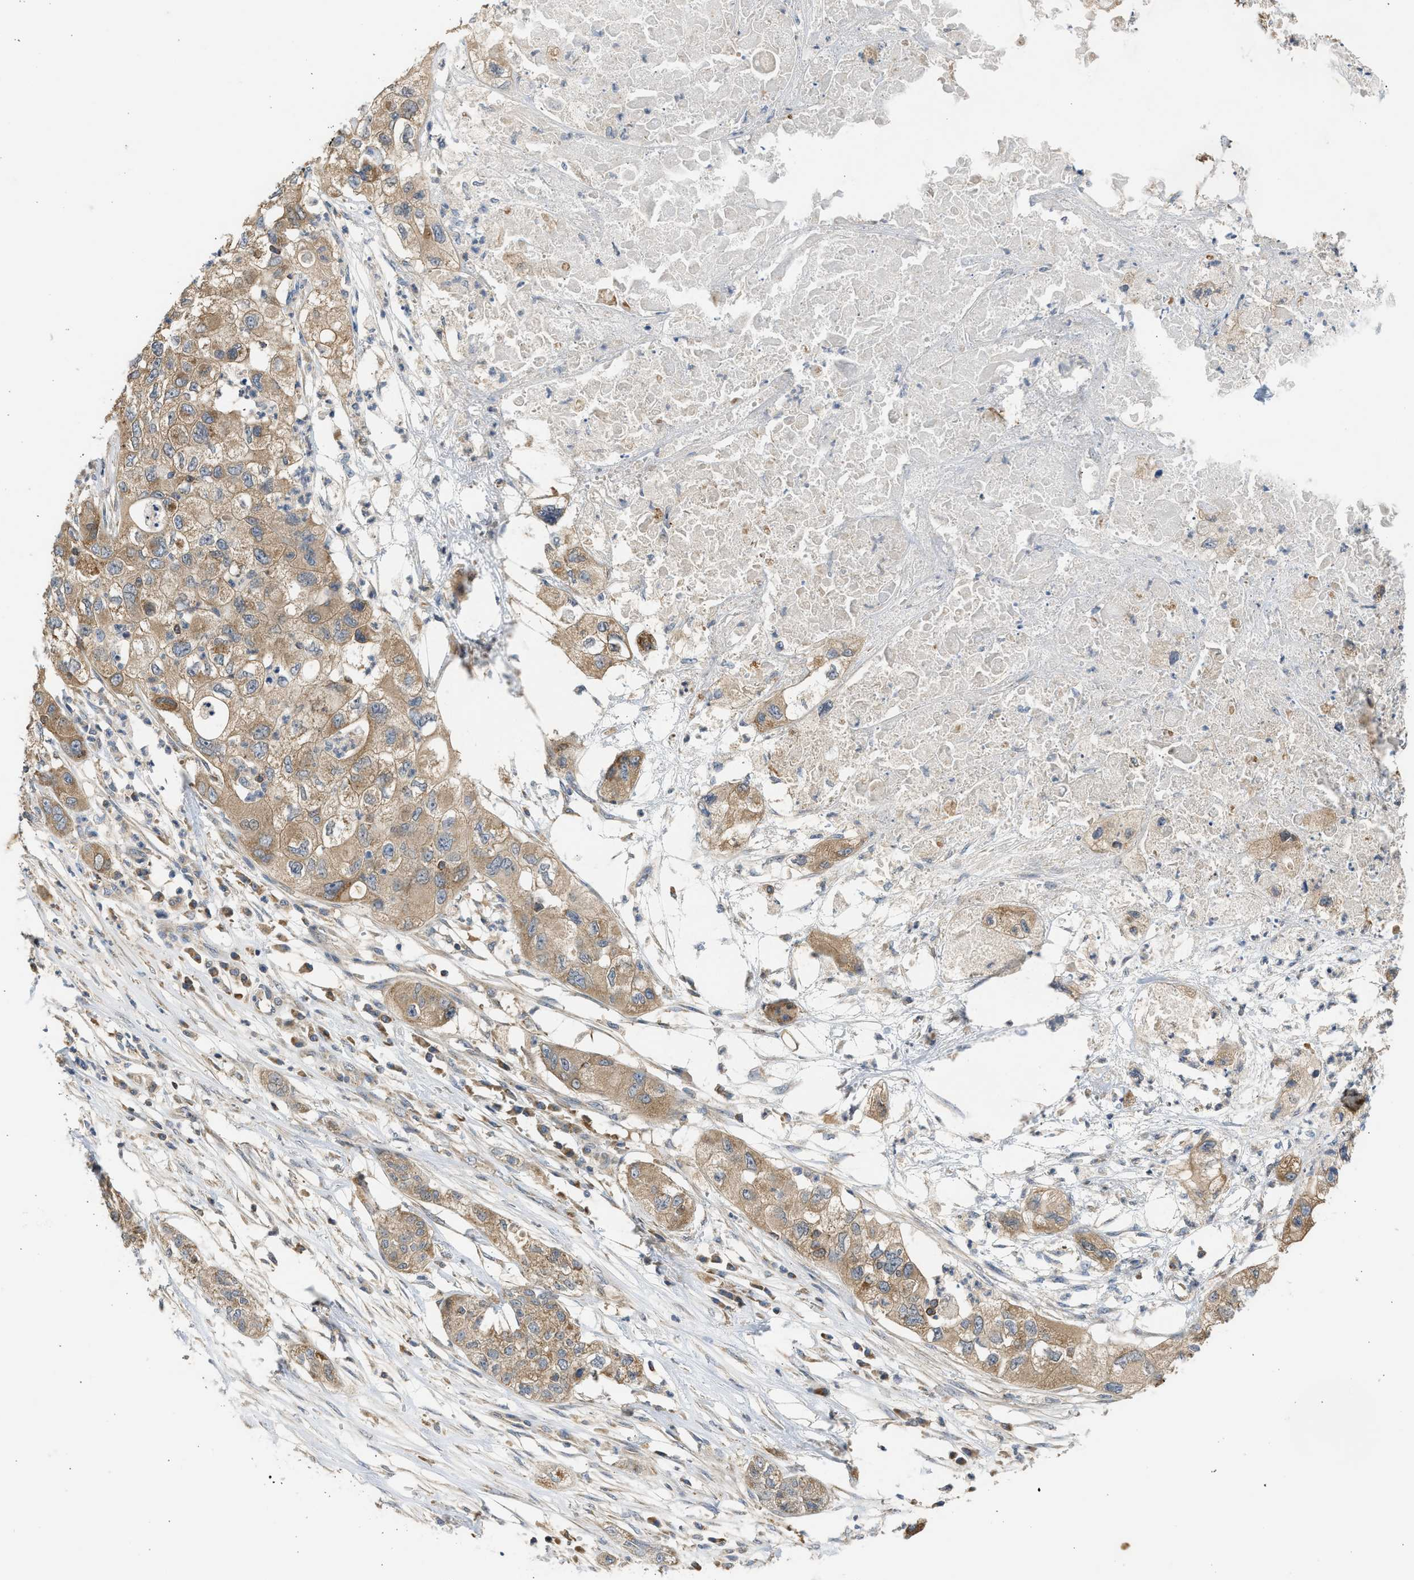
{"staining": {"intensity": "moderate", "quantity": ">75%", "location": "cytoplasmic/membranous"}, "tissue": "pancreatic cancer", "cell_type": "Tumor cells", "image_type": "cancer", "snomed": [{"axis": "morphology", "description": "Adenocarcinoma, NOS"}, {"axis": "topography", "description": "Pancreas"}], "caption": "IHC (DAB (3,3'-diaminobenzidine)) staining of human pancreatic adenocarcinoma reveals moderate cytoplasmic/membranous protein staining in approximately >75% of tumor cells.", "gene": "CYP1A1", "patient": {"sex": "female", "age": 78}}